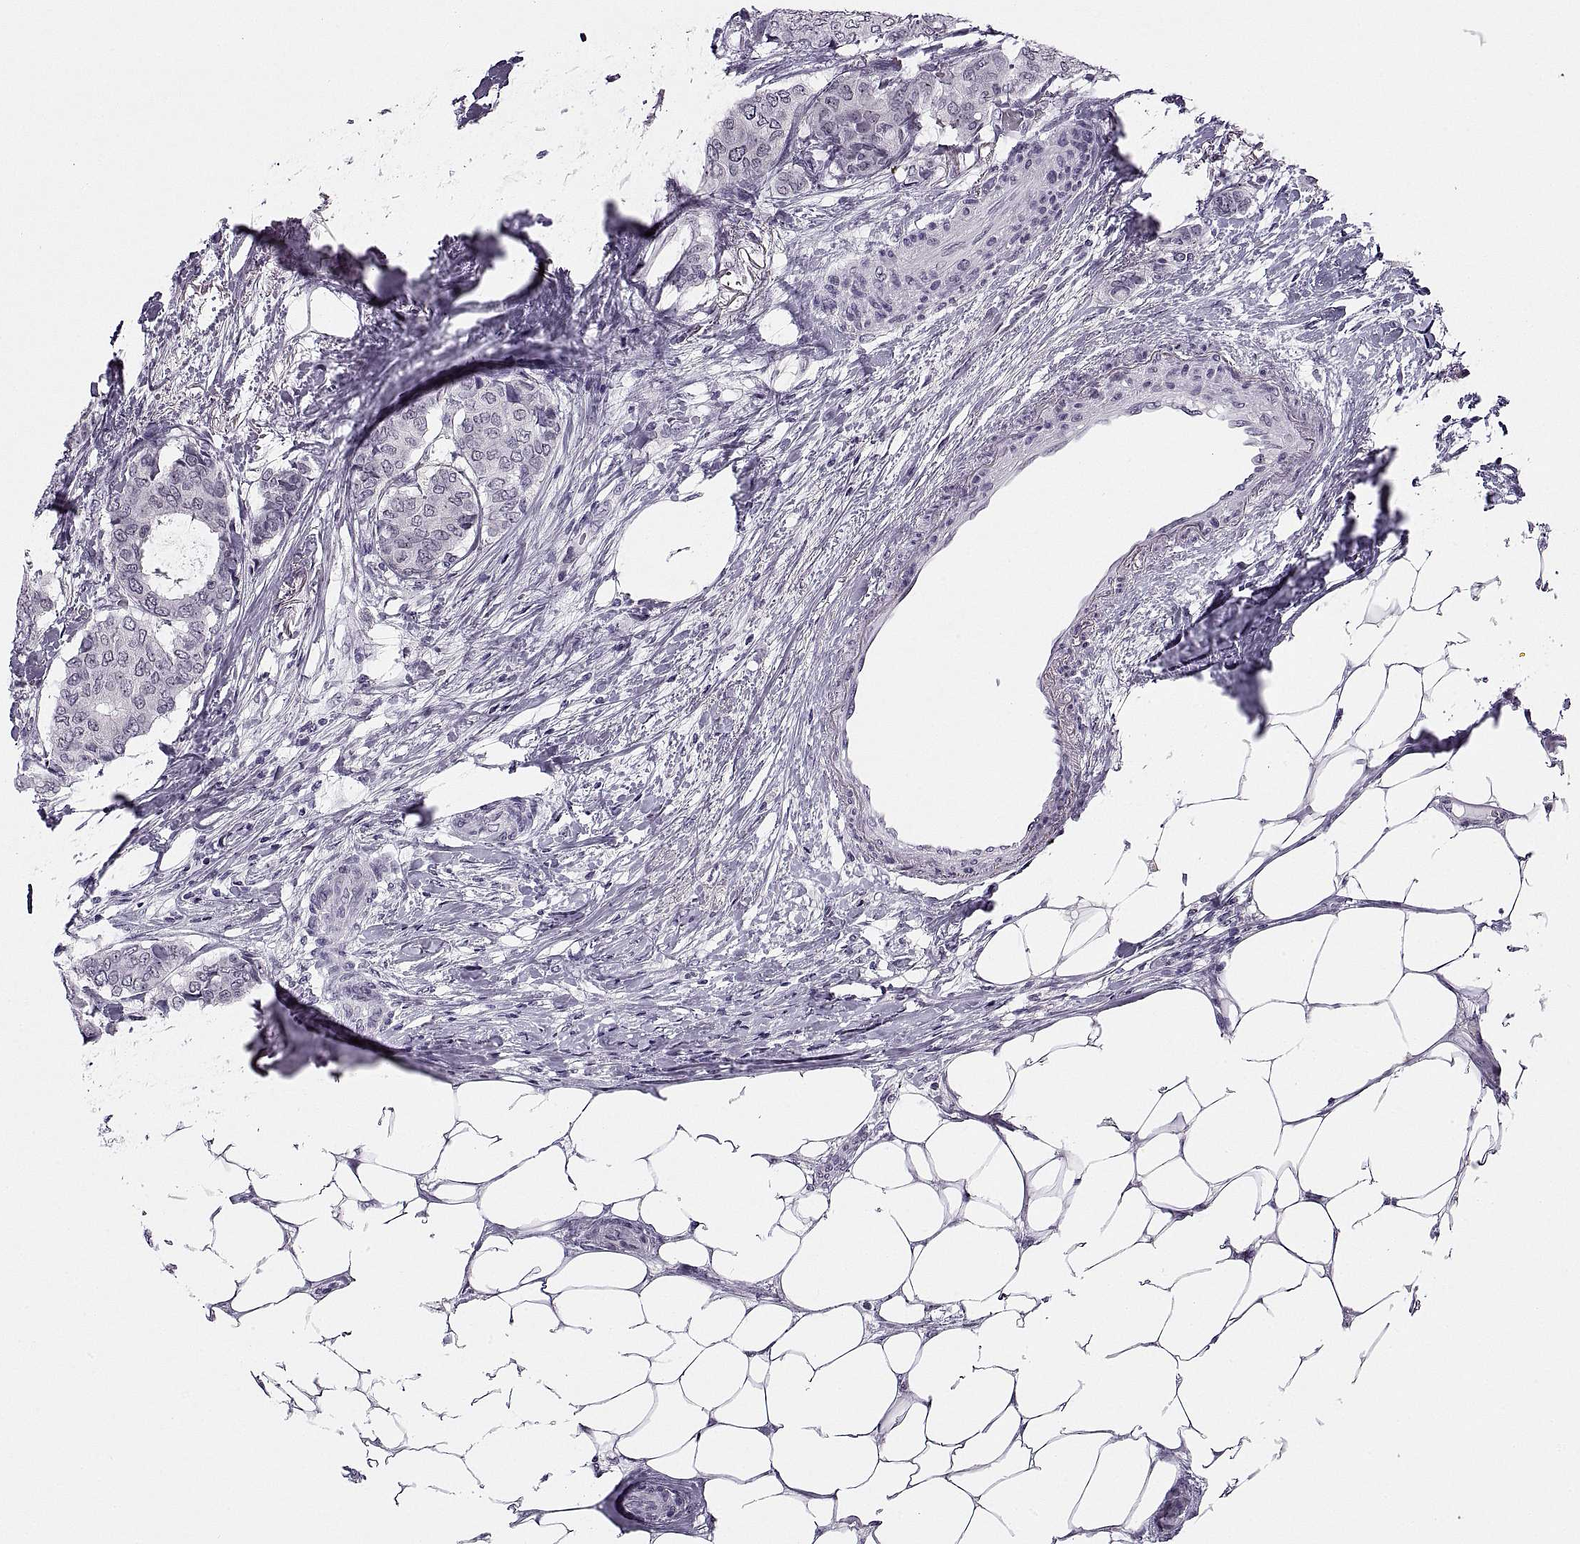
{"staining": {"intensity": "negative", "quantity": "none", "location": "none"}, "tissue": "breast cancer", "cell_type": "Tumor cells", "image_type": "cancer", "snomed": [{"axis": "morphology", "description": "Duct carcinoma"}, {"axis": "topography", "description": "Breast"}], "caption": "Immunohistochemistry (IHC) photomicrograph of breast cancer (infiltrating ductal carcinoma) stained for a protein (brown), which displays no positivity in tumor cells.", "gene": "TBC1D3G", "patient": {"sex": "female", "age": 75}}